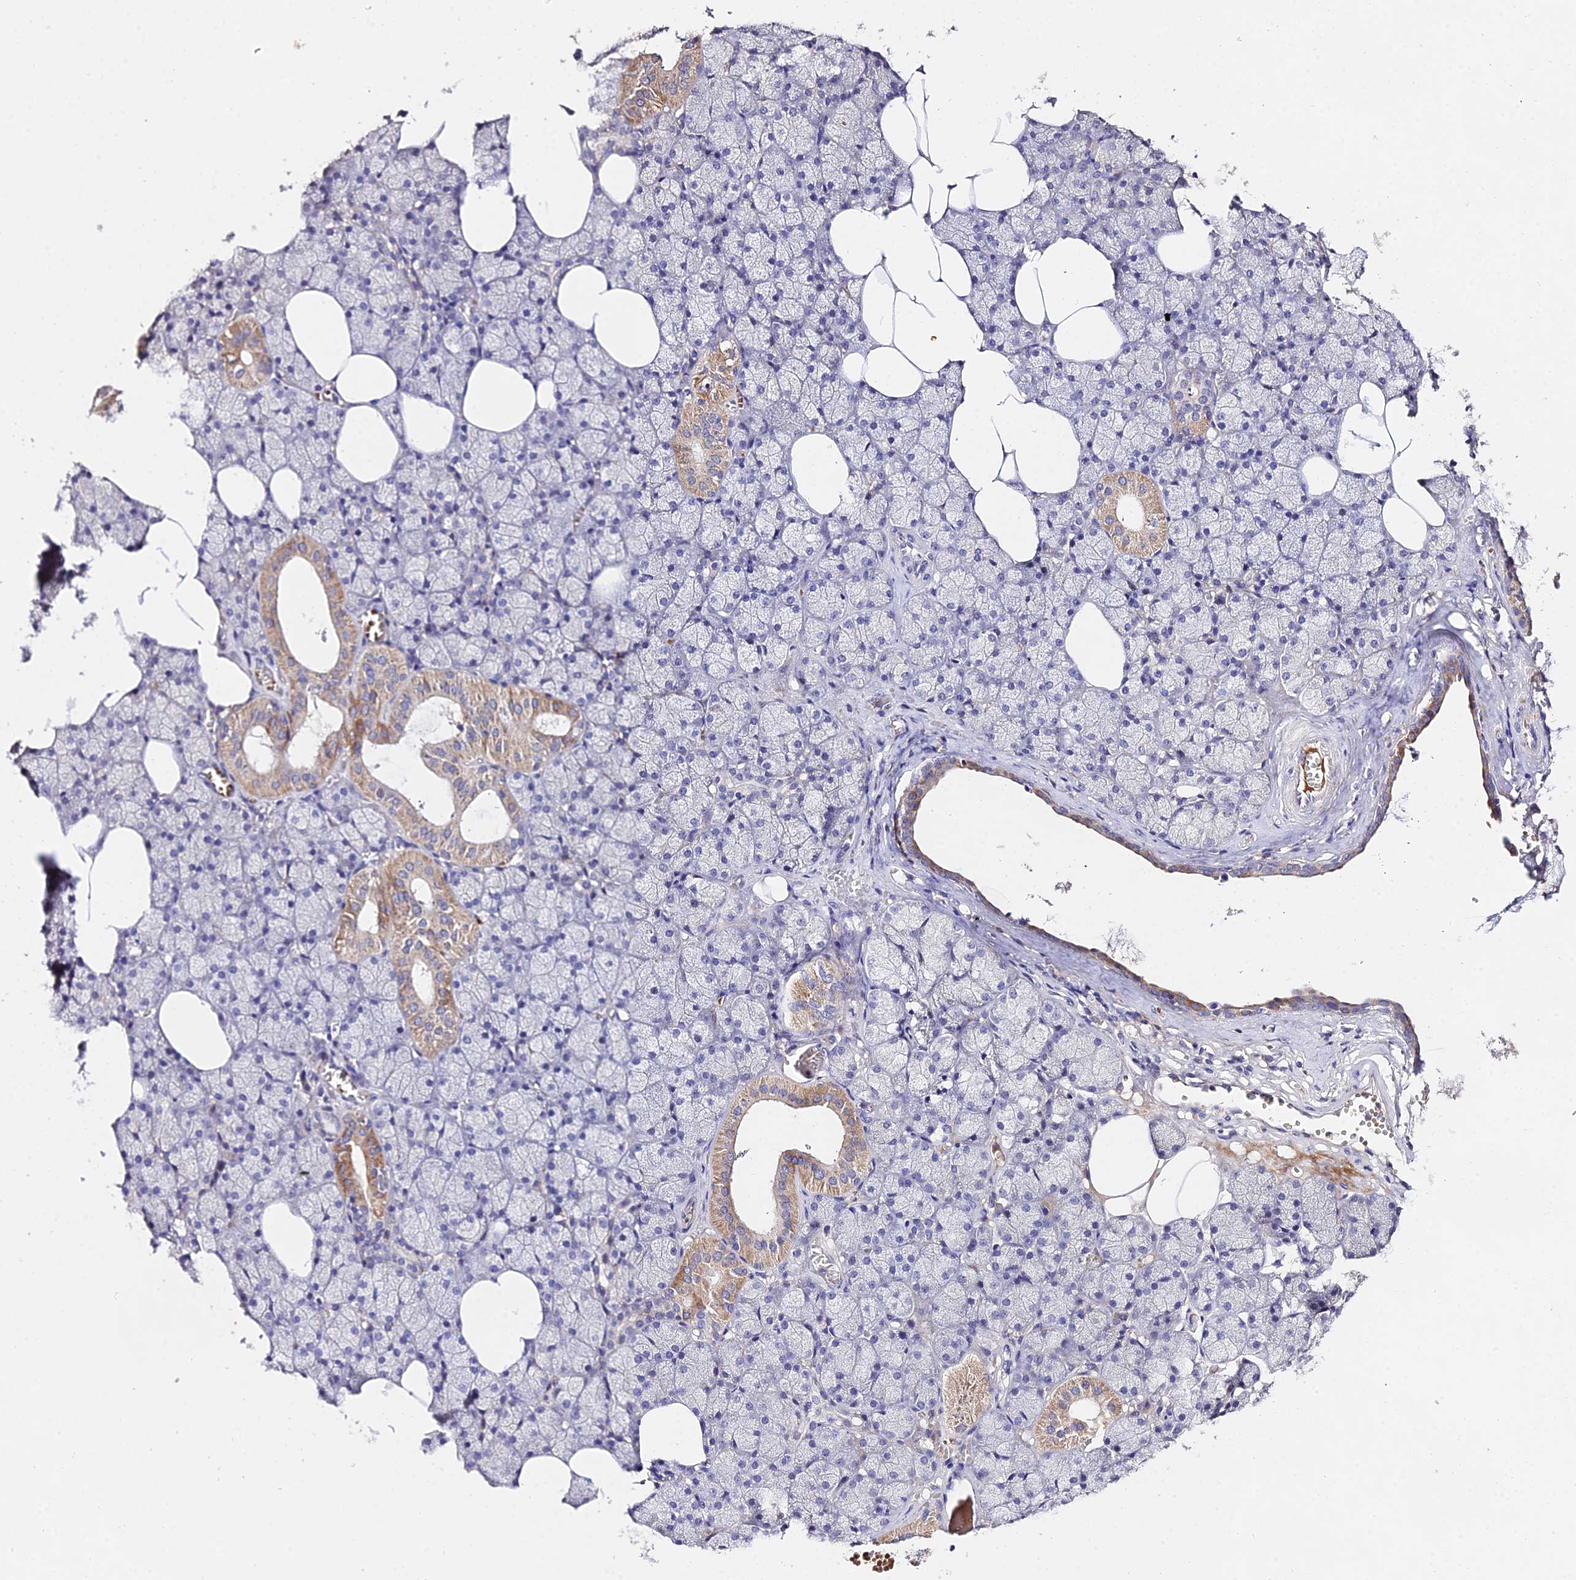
{"staining": {"intensity": "moderate", "quantity": "<25%", "location": "cytoplasmic/membranous"}, "tissue": "salivary gland", "cell_type": "Glandular cells", "image_type": "normal", "snomed": [{"axis": "morphology", "description": "Normal tissue, NOS"}, {"axis": "topography", "description": "Salivary gland"}], "caption": "Normal salivary gland was stained to show a protein in brown. There is low levels of moderate cytoplasmic/membranous staining in approximately <25% of glandular cells.", "gene": "WDR5B", "patient": {"sex": "male", "age": 62}}